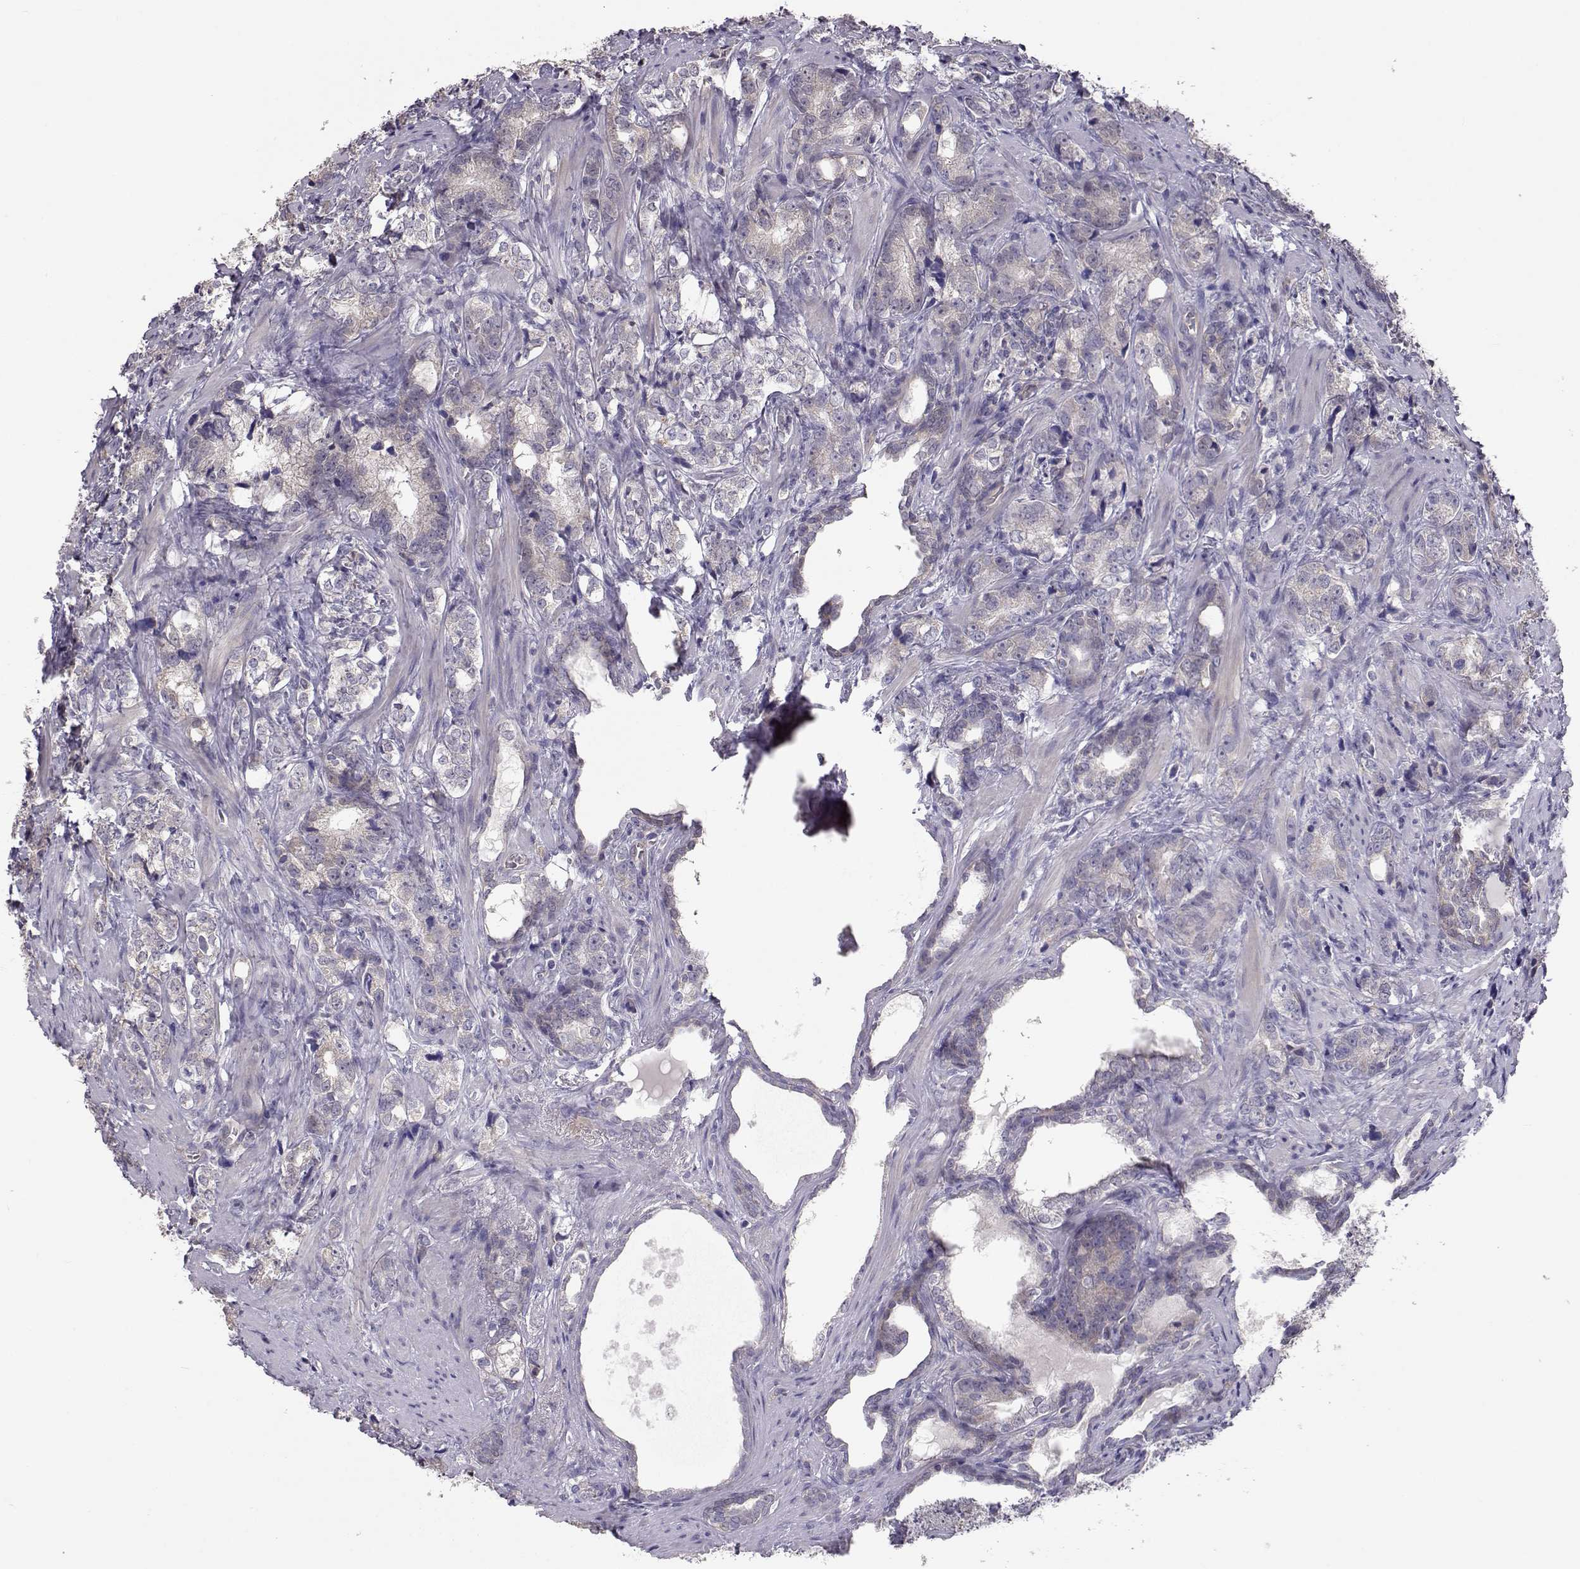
{"staining": {"intensity": "negative", "quantity": "none", "location": "none"}, "tissue": "prostate cancer", "cell_type": "Tumor cells", "image_type": "cancer", "snomed": [{"axis": "morphology", "description": "Adenocarcinoma, NOS"}, {"axis": "topography", "description": "Prostate and seminal vesicle, NOS"}], "caption": "High power microscopy histopathology image of an IHC photomicrograph of prostate cancer, revealing no significant positivity in tumor cells. (DAB immunohistochemistry (IHC) visualized using brightfield microscopy, high magnification).", "gene": "NCAM2", "patient": {"sex": "male", "age": 63}}